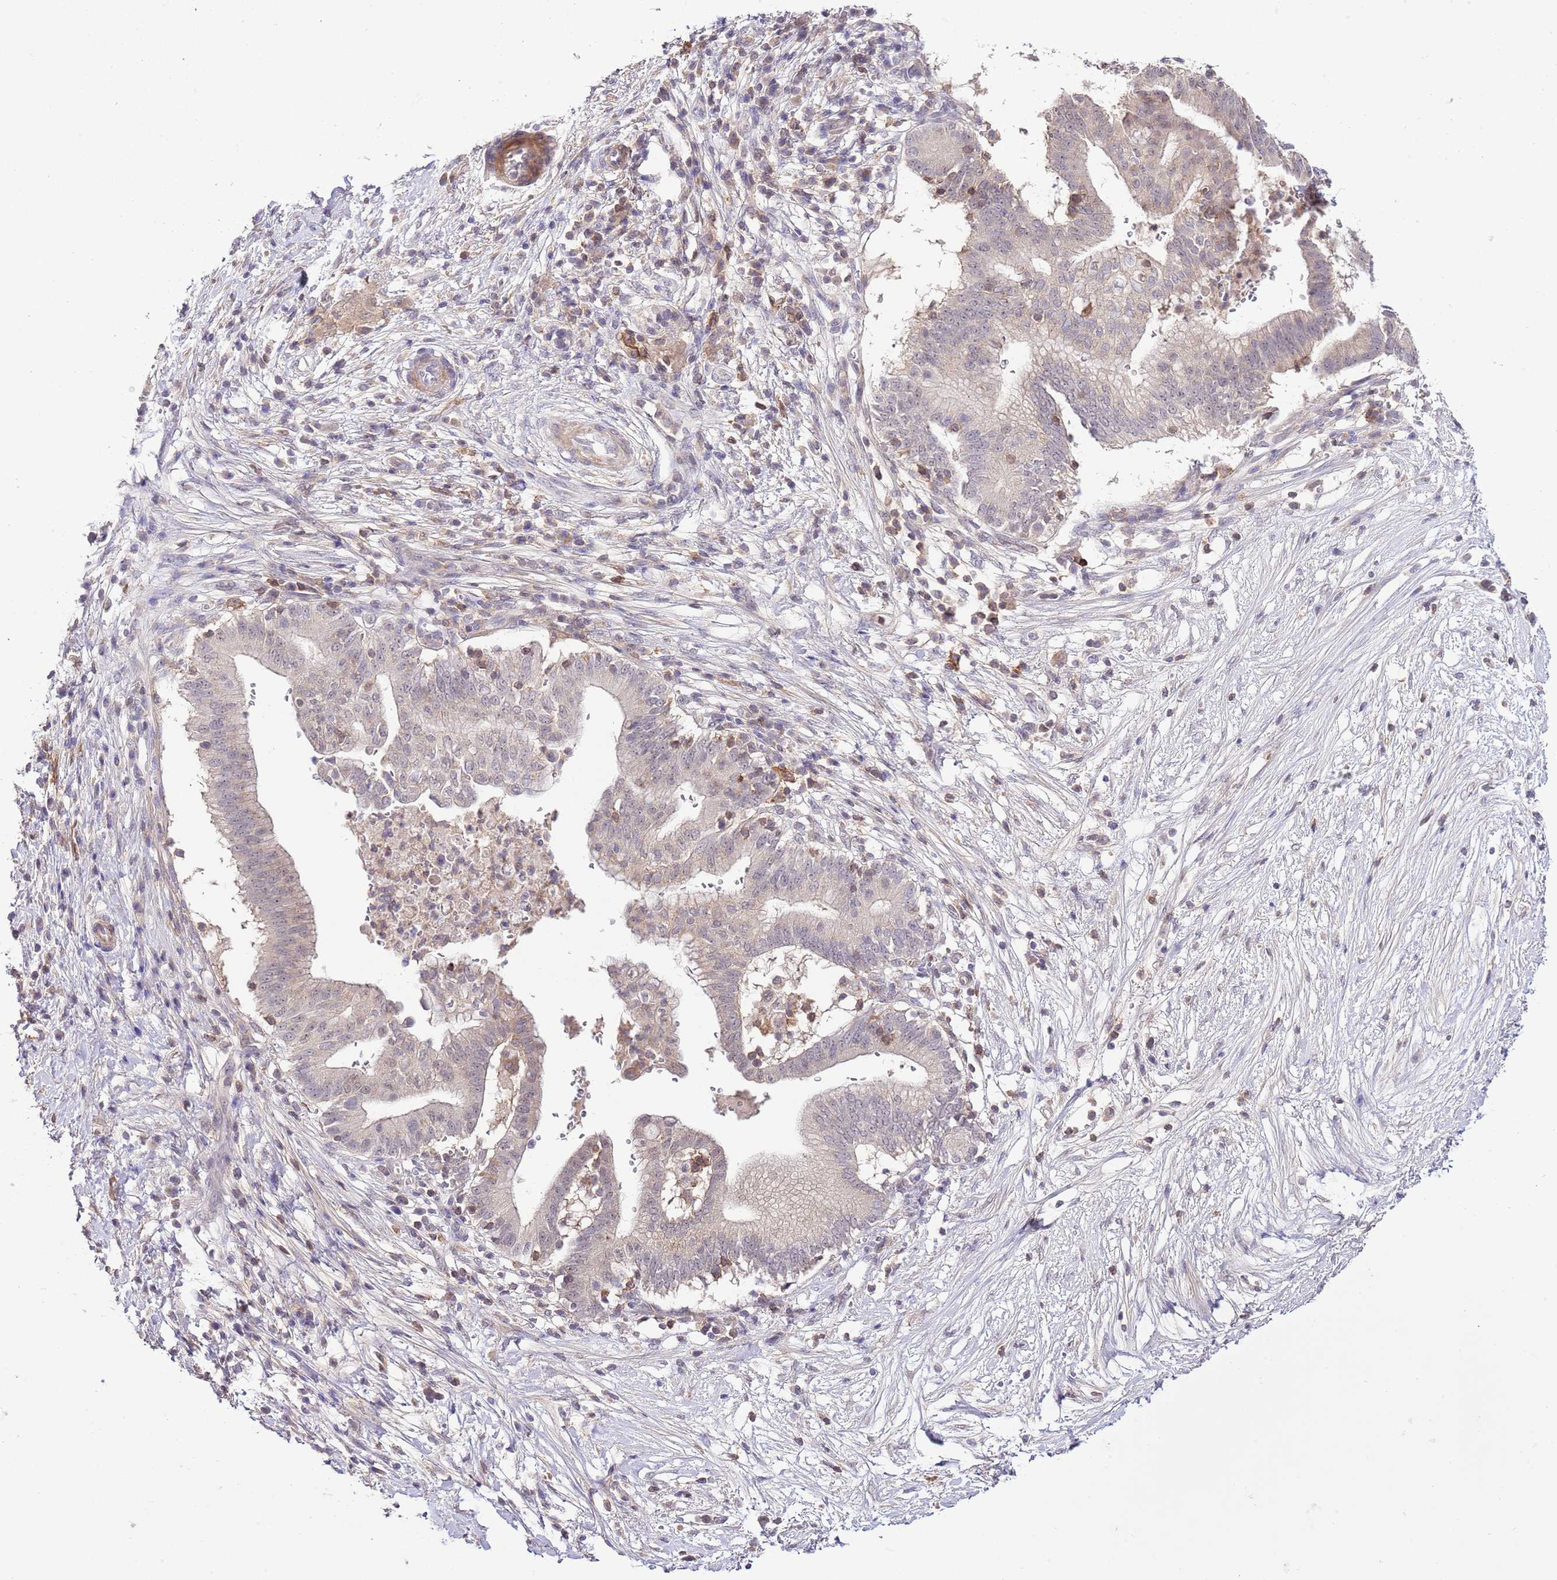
{"staining": {"intensity": "negative", "quantity": "none", "location": "none"}, "tissue": "pancreatic cancer", "cell_type": "Tumor cells", "image_type": "cancer", "snomed": [{"axis": "morphology", "description": "Adenocarcinoma, NOS"}, {"axis": "topography", "description": "Pancreas"}], "caption": "Histopathology image shows no protein positivity in tumor cells of adenocarcinoma (pancreatic) tissue. The staining was performed using DAB to visualize the protein expression in brown, while the nuclei were stained in blue with hematoxylin (Magnification: 20x).", "gene": "EFHD1", "patient": {"sex": "male", "age": 68}}